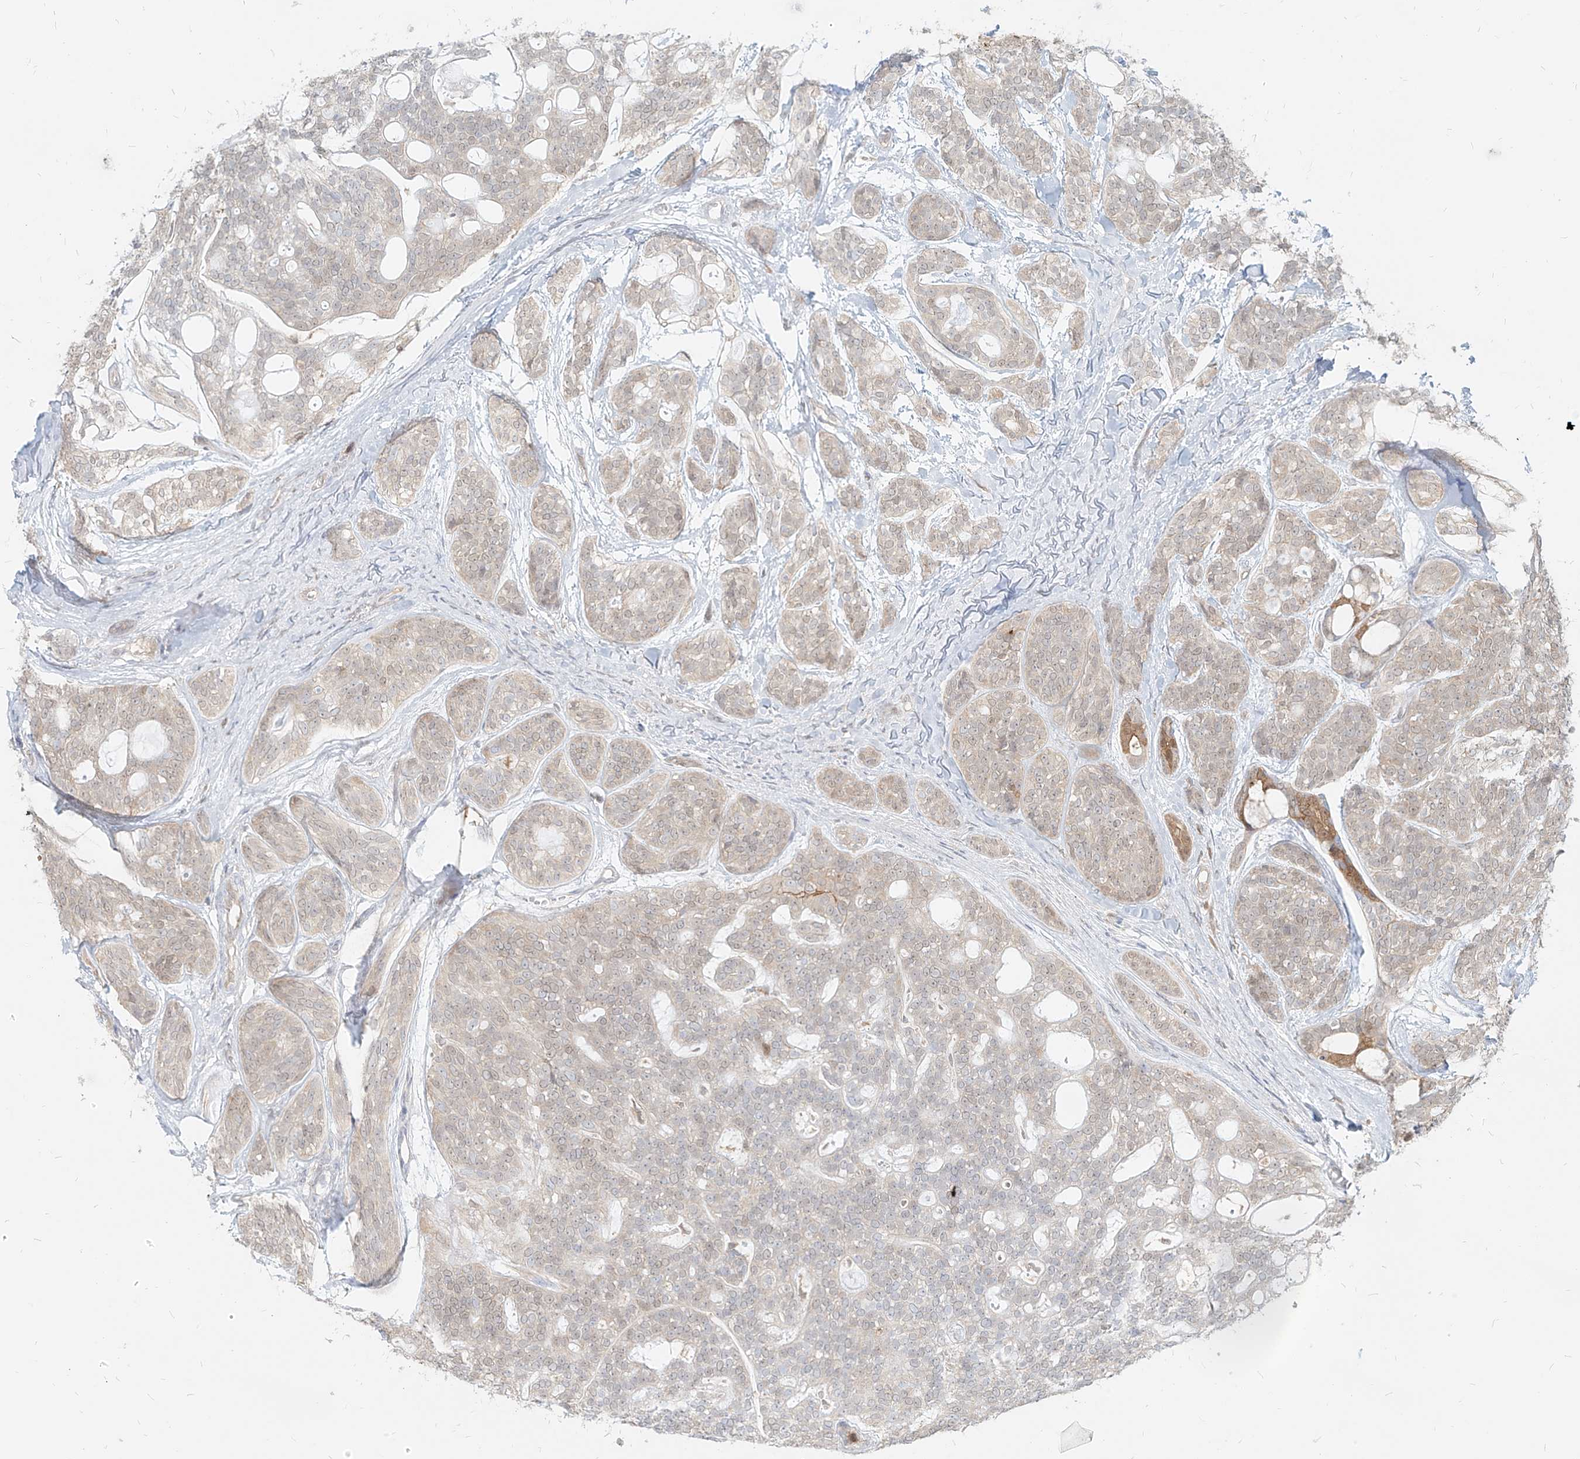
{"staining": {"intensity": "weak", "quantity": "<25%", "location": "cytoplasmic/membranous"}, "tissue": "head and neck cancer", "cell_type": "Tumor cells", "image_type": "cancer", "snomed": [{"axis": "morphology", "description": "Adenocarcinoma, NOS"}, {"axis": "topography", "description": "Head-Neck"}], "caption": "The immunohistochemistry histopathology image has no significant positivity in tumor cells of head and neck cancer (adenocarcinoma) tissue. The staining was performed using DAB to visualize the protein expression in brown, while the nuclei were stained in blue with hematoxylin (Magnification: 20x).", "gene": "PGD", "patient": {"sex": "male", "age": 66}}